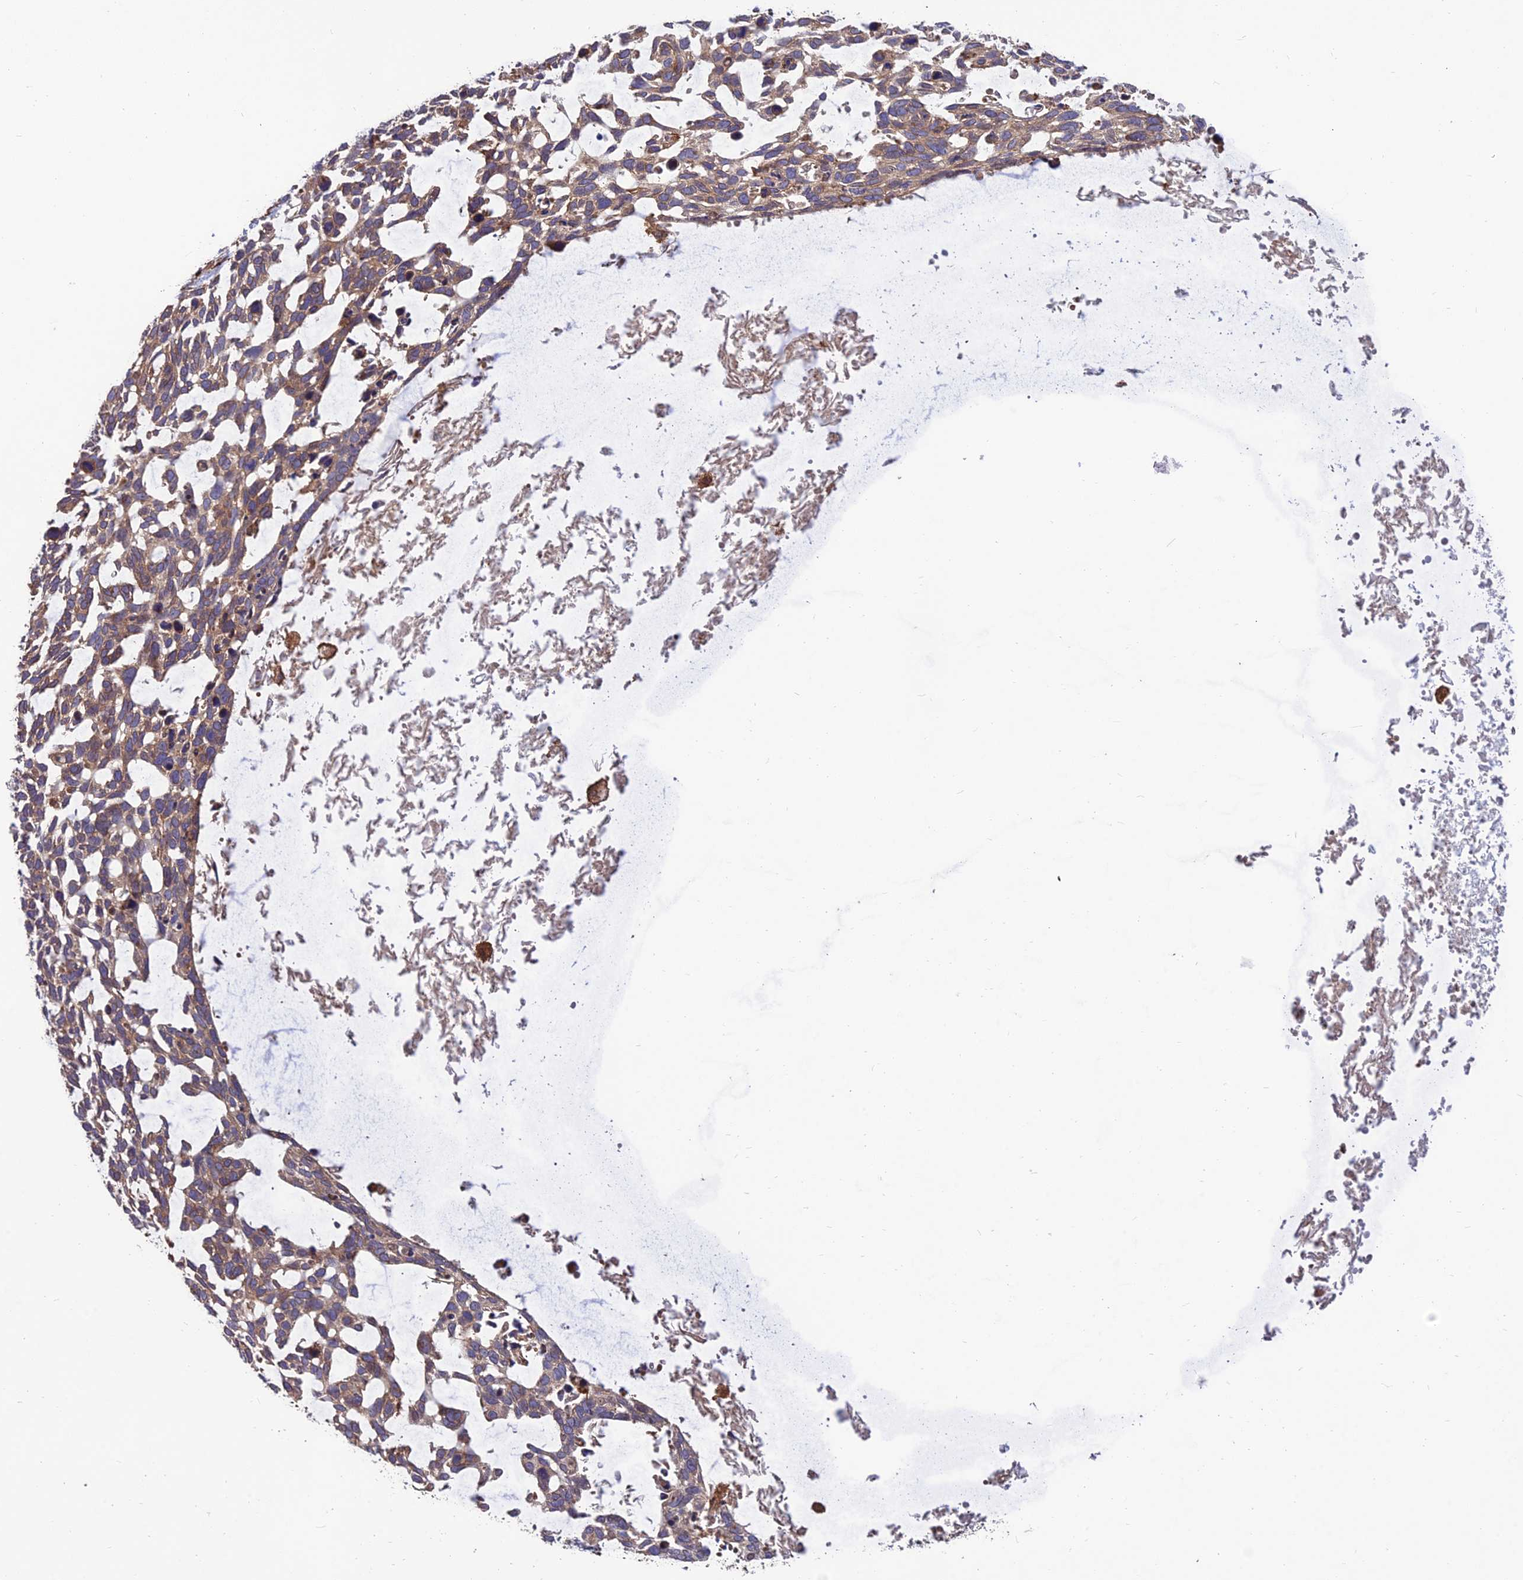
{"staining": {"intensity": "moderate", "quantity": "25%-75%", "location": "cytoplasmic/membranous"}, "tissue": "skin cancer", "cell_type": "Tumor cells", "image_type": "cancer", "snomed": [{"axis": "morphology", "description": "Basal cell carcinoma"}, {"axis": "topography", "description": "Skin"}], "caption": "A brown stain shows moderate cytoplasmic/membranous positivity of a protein in skin cancer tumor cells. The staining is performed using DAB (3,3'-diaminobenzidine) brown chromogen to label protein expression. The nuclei are counter-stained blue using hematoxylin.", "gene": "CRTAP", "patient": {"sex": "male", "age": 88}}